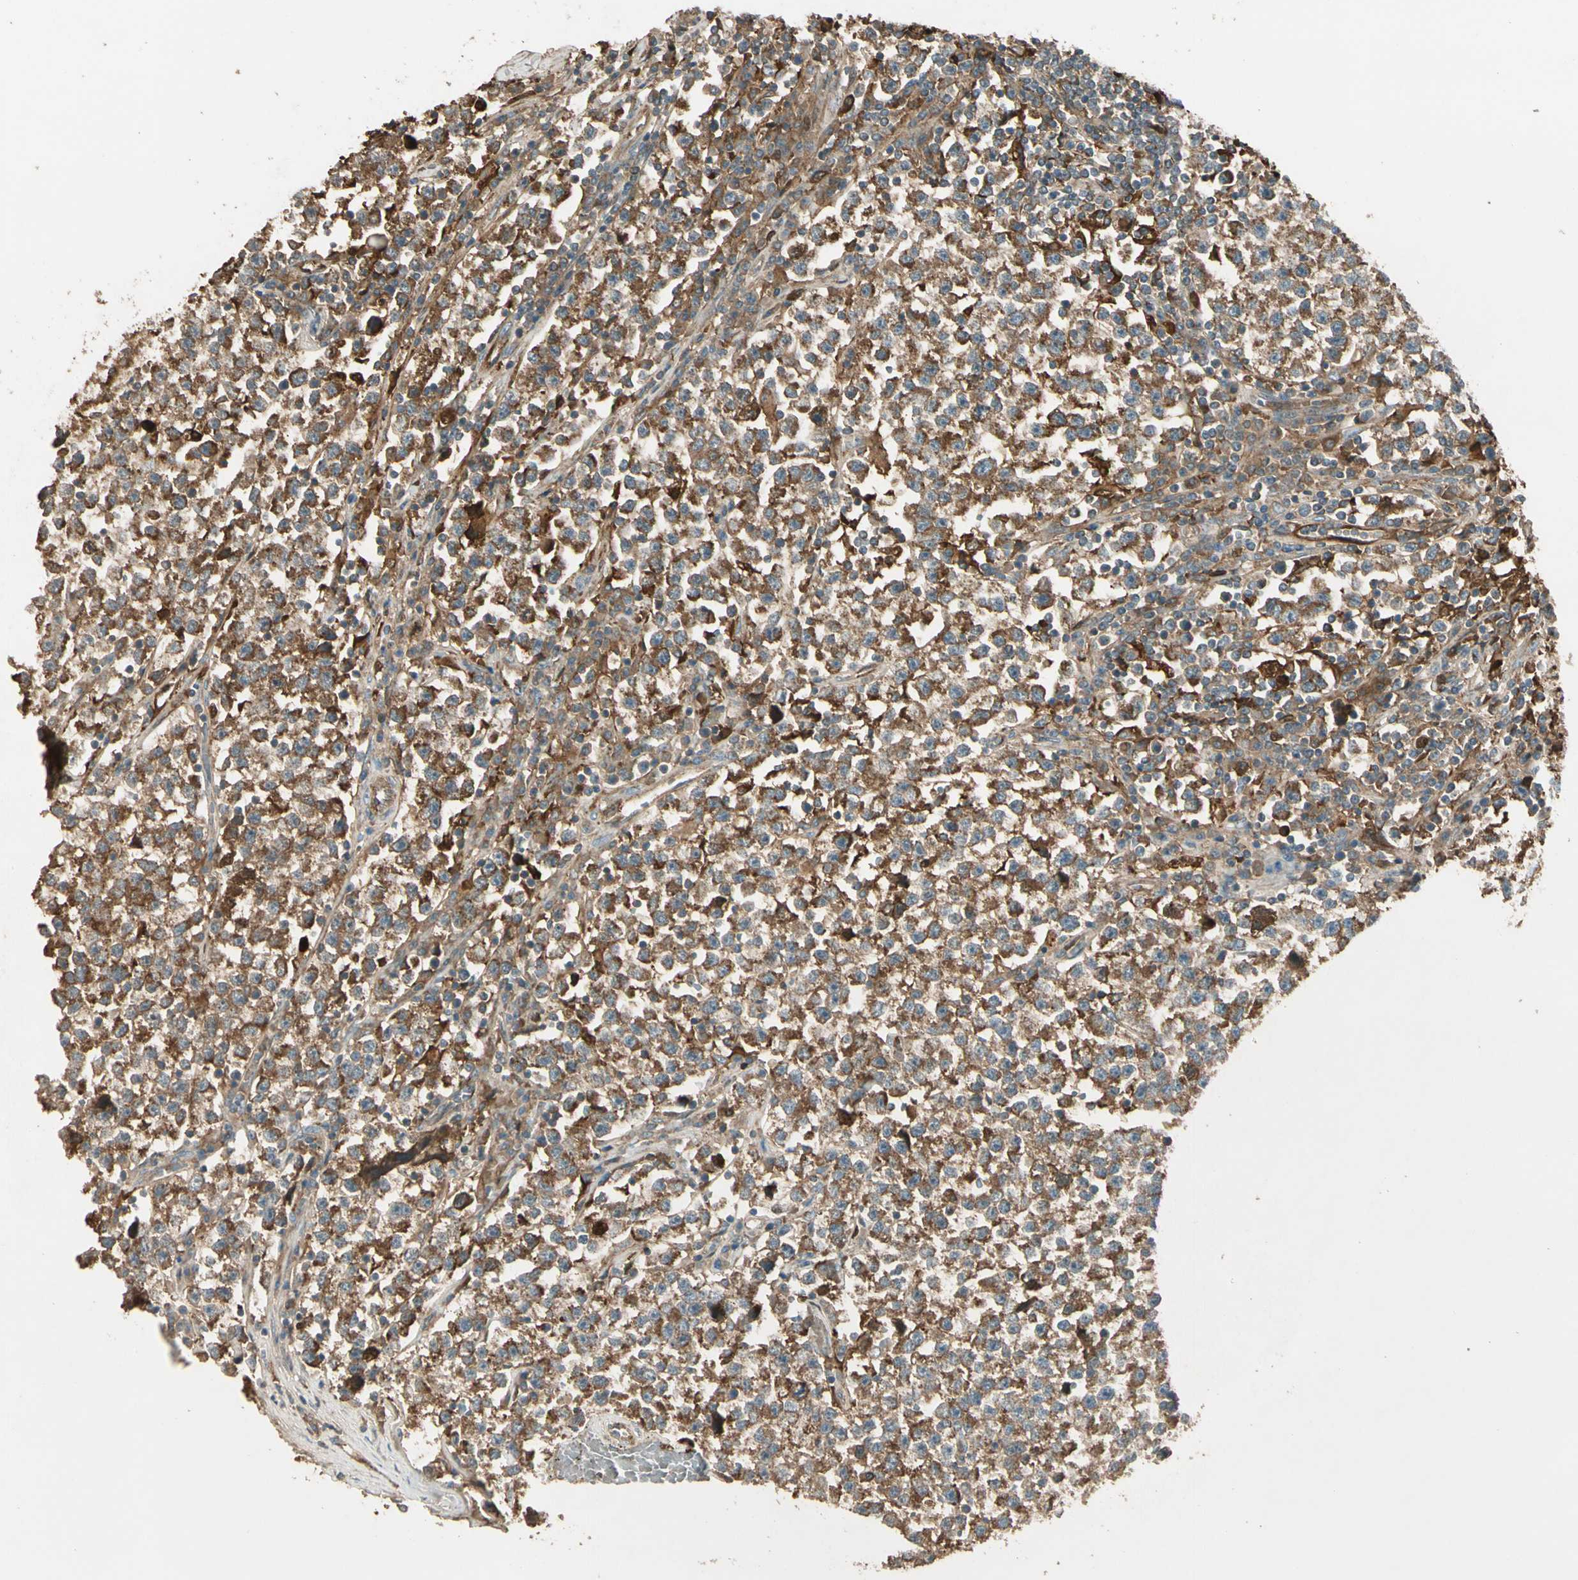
{"staining": {"intensity": "moderate", "quantity": ">75%", "location": "cytoplasmic/membranous"}, "tissue": "testis cancer", "cell_type": "Tumor cells", "image_type": "cancer", "snomed": [{"axis": "morphology", "description": "Seminoma, NOS"}, {"axis": "topography", "description": "Testis"}], "caption": "A photomicrograph of human testis cancer (seminoma) stained for a protein demonstrates moderate cytoplasmic/membranous brown staining in tumor cells.", "gene": "STX11", "patient": {"sex": "male", "age": 22}}